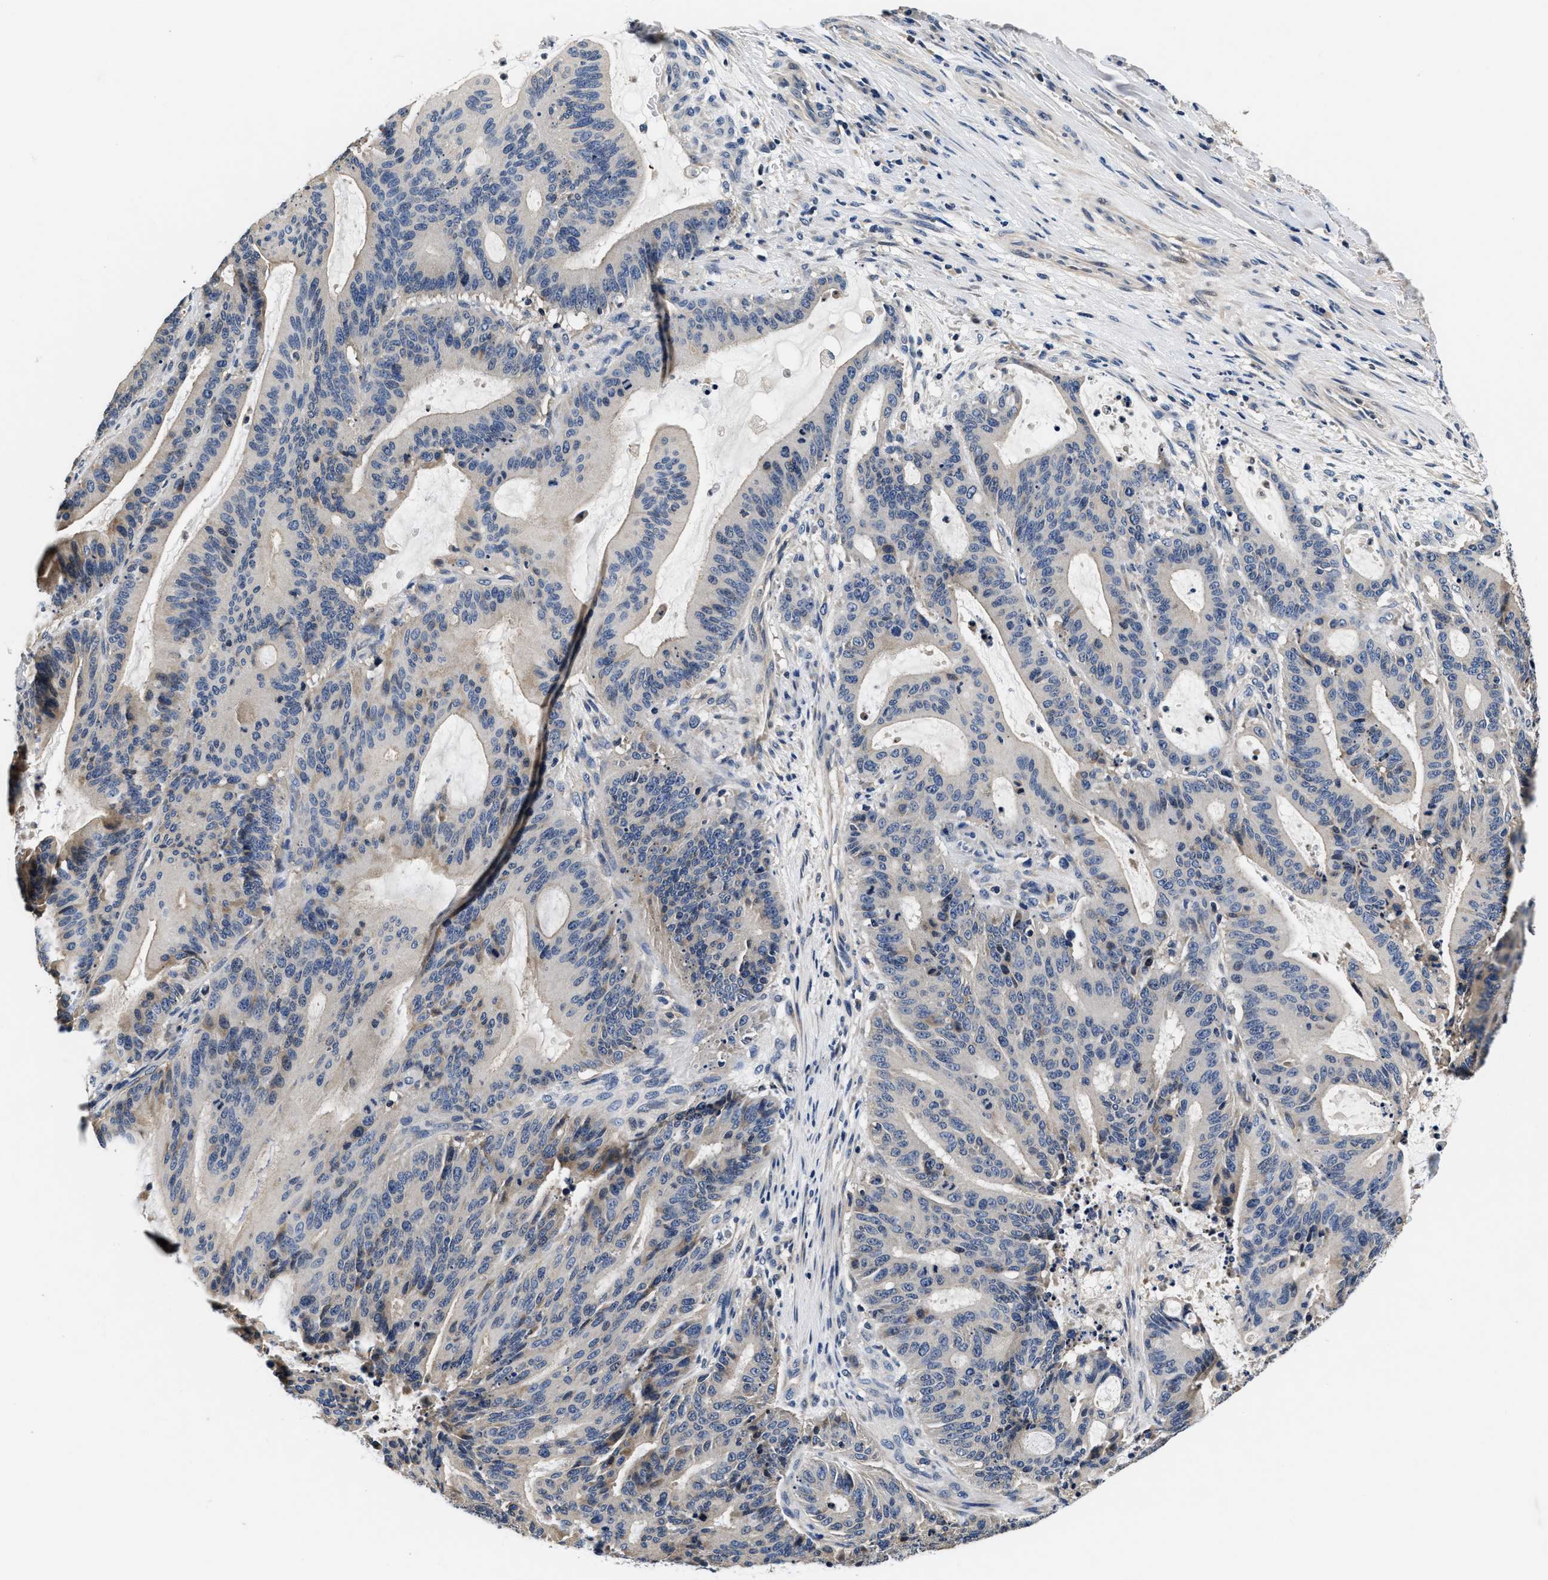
{"staining": {"intensity": "weak", "quantity": "<25%", "location": "cytoplasmic/membranous"}, "tissue": "liver cancer", "cell_type": "Tumor cells", "image_type": "cancer", "snomed": [{"axis": "morphology", "description": "Normal tissue, NOS"}, {"axis": "morphology", "description": "Cholangiocarcinoma"}, {"axis": "topography", "description": "Liver"}, {"axis": "topography", "description": "Peripheral nerve tissue"}], "caption": "A photomicrograph of human liver cholangiocarcinoma is negative for staining in tumor cells.", "gene": "ANKIB1", "patient": {"sex": "female", "age": 73}}